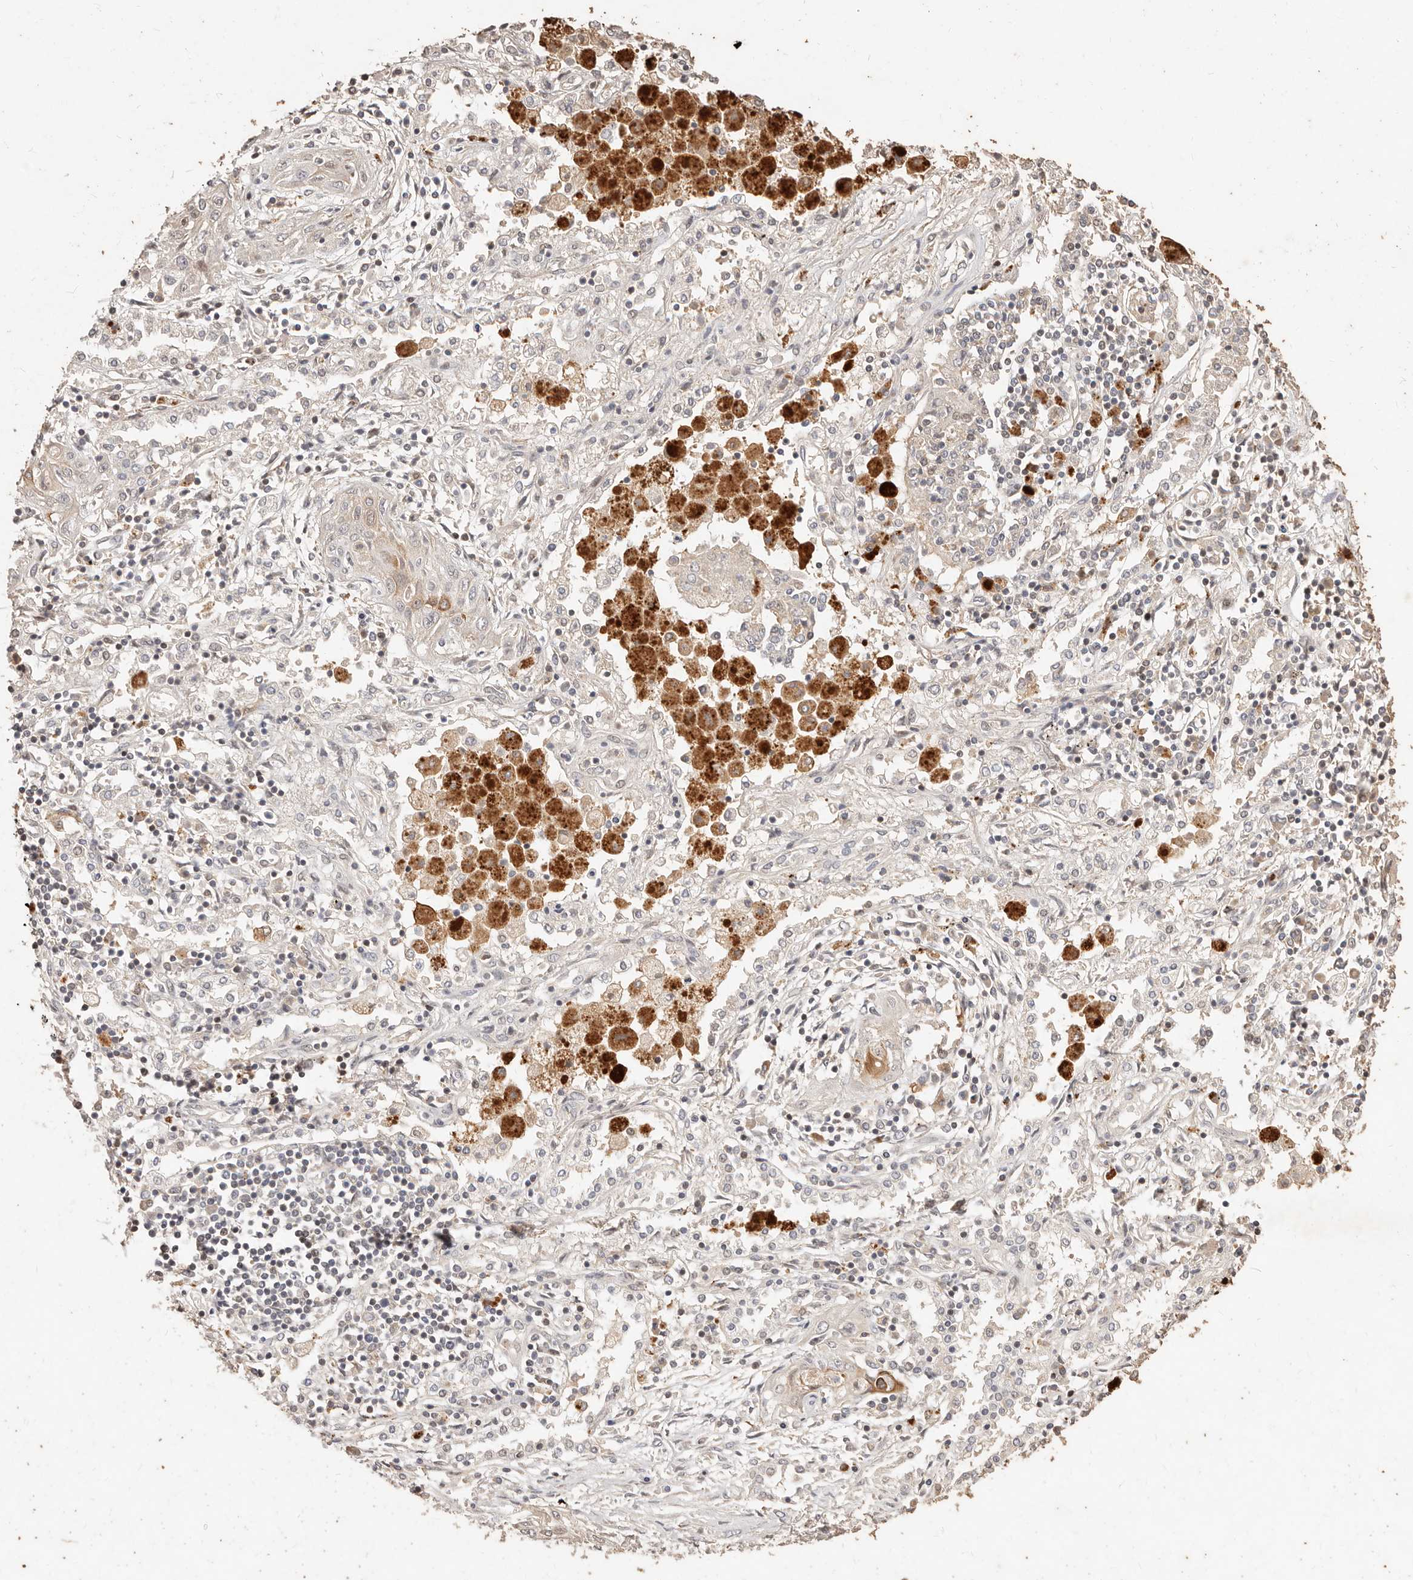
{"staining": {"intensity": "negative", "quantity": "none", "location": "none"}, "tissue": "lung cancer", "cell_type": "Tumor cells", "image_type": "cancer", "snomed": [{"axis": "morphology", "description": "Squamous cell carcinoma, NOS"}, {"axis": "topography", "description": "Lung"}], "caption": "This image is of squamous cell carcinoma (lung) stained with IHC to label a protein in brown with the nuclei are counter-stained blue. There is no positivity in tumor cells.", "gene": "KIF9", "patient": {"sex": "female", "age": 47}}